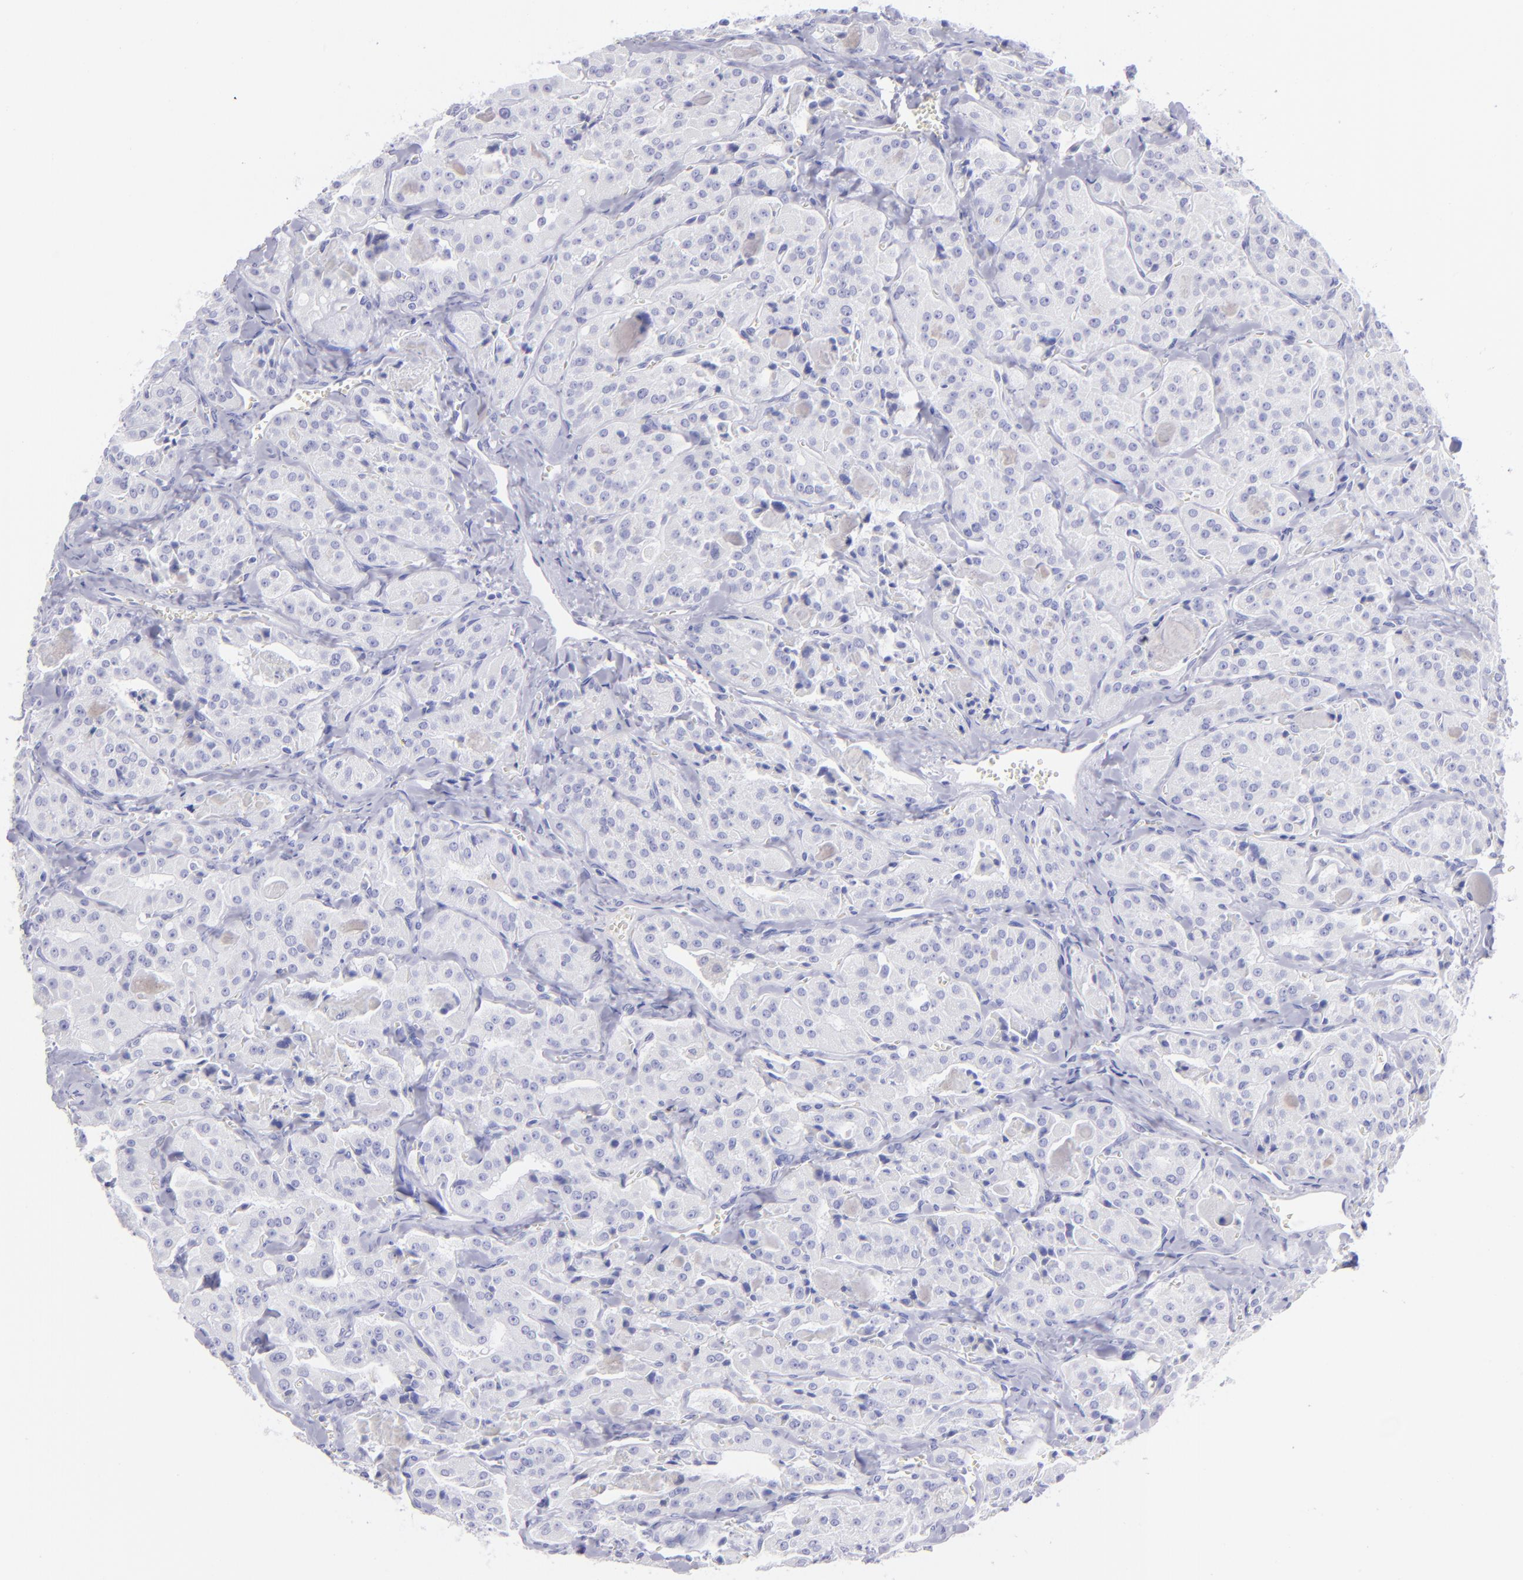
{"staining": {"intensity": "negative", "quantity": "none", "location": "none"}, "tissue": "thyroid cancer", "cell_type": "Tumor cells", "image_type": "cancer", "snomed": [{"axis": "morphology", "description": "Carcinoma, NOS"}, {"axis": "topography", "description": "Thyroid gland"}], "caption": "This micrograph is of thyroid cancer stained with immunohistochemistry to label a protein in brown with the nuclei are counter-stained blue. There is no positivity in tumor cells. (DAB (3,3'-diaminobenzidine) IHC visualized using brightfield microscopy, high magnification).", "gene": "SLC1A3", "patient": {"sex": "male", "age": 76}}